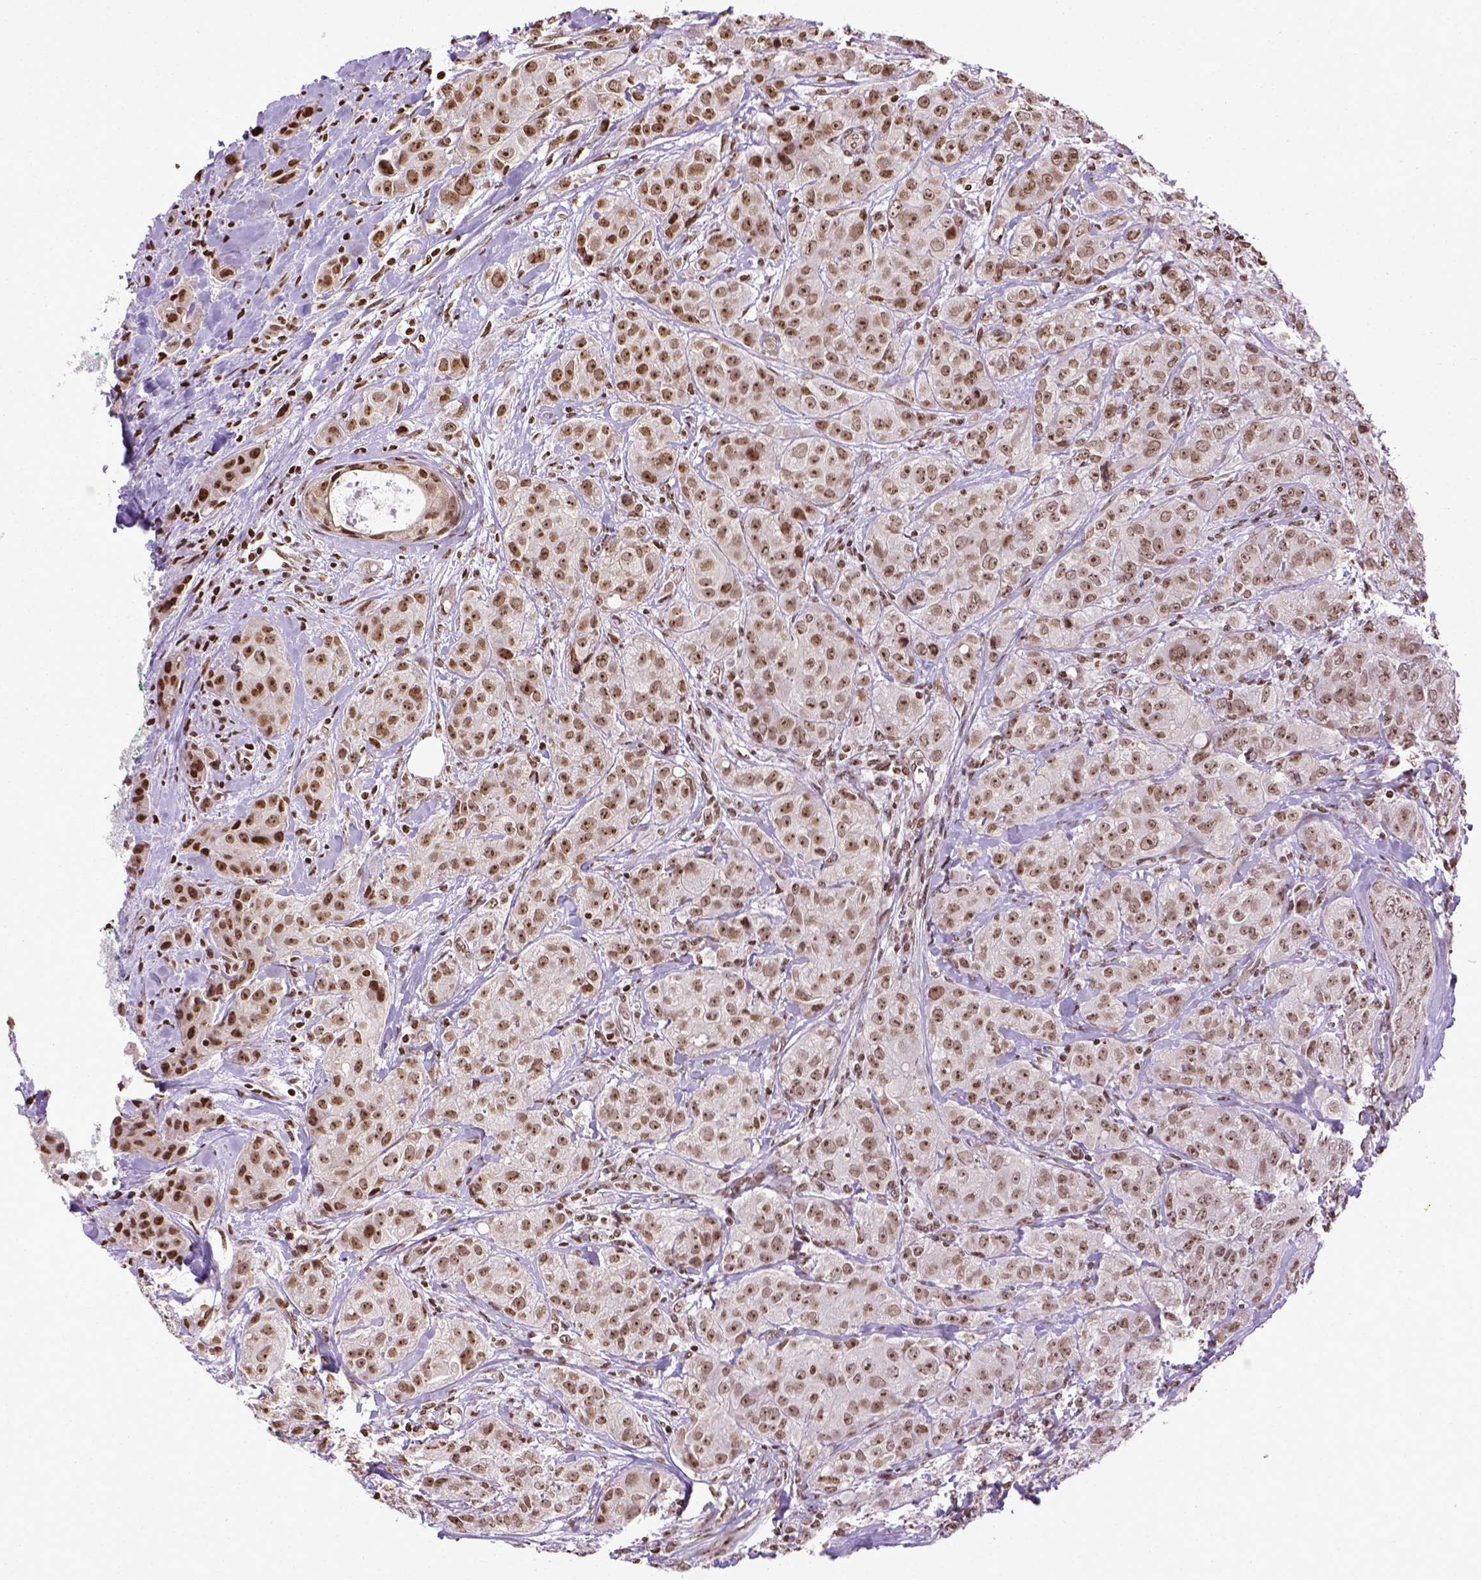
{"staining": {"intensity": "moderate", "quantity": ">75%", "location": "nuclear"}, "tissue": "breast cancer", "cell_type": "Tumor cells", "image_type": "cancer", "snomed": [{"axis": "morphology", "description": "Duct carcinoma"}, {"axis": "topography", "description": "Breast"}], "caption": "Immunohistochemistry histopathology image of breast invasive ductal carcinoma stained for a protein (brown), which demonstrates medium levels of moderate nuclear staining in approximately >75% of tumor cells.", "gene": "ZNF75D", "patient": {"sex": "female", "age": 43}}